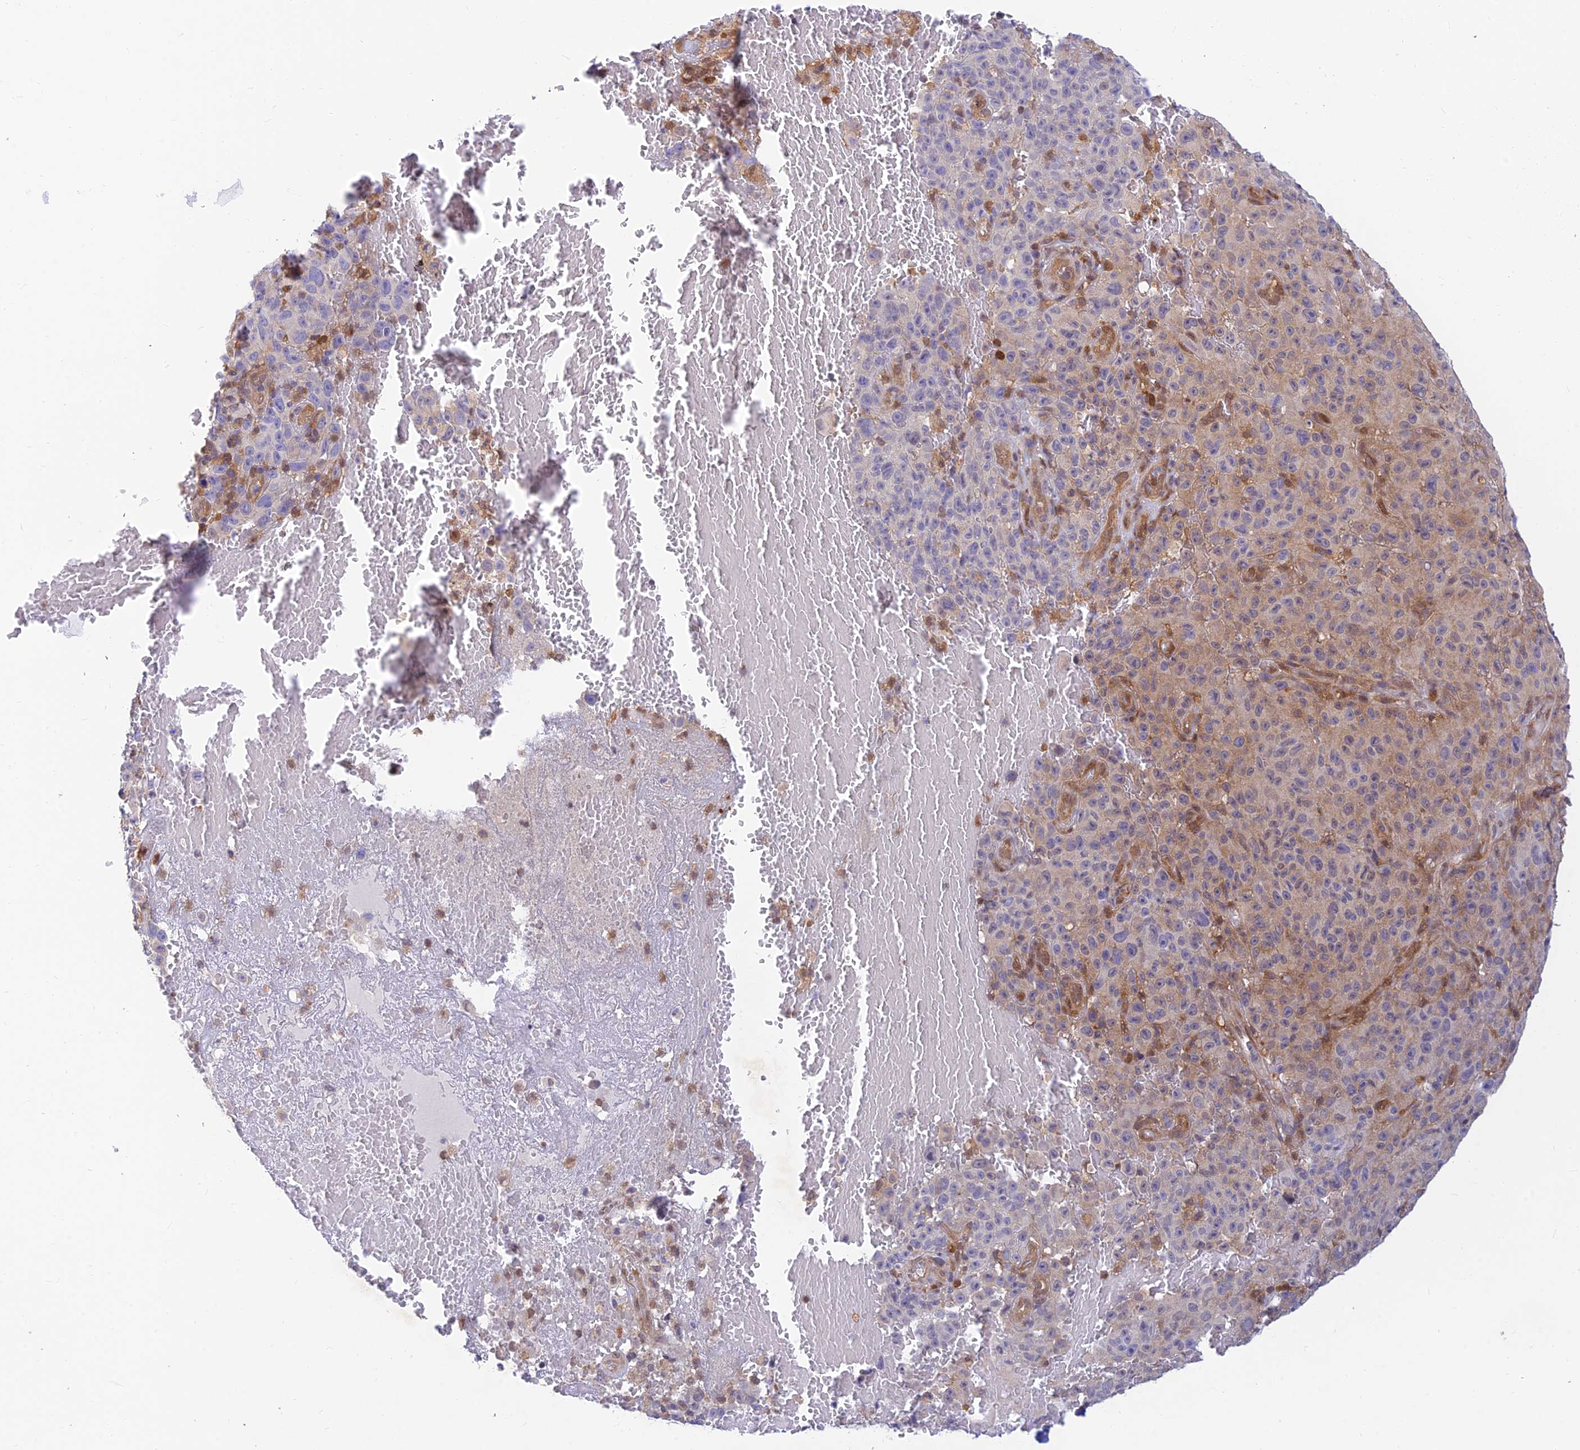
{"staining": {"intensity": "weak", "quantity": "25%-75%", "location": "cytoplasmic/membranous"}, "tissue": "melanoma", "cell_type": "Tumor cells", "image_type": "cancer", "snomed": [{"axis": "morphology", "description": "Malignant melanoma, NOS"}, {"axis": "topography", "description": "Skin"}], "caption": "Brown immunohistochemical staining in malignant melanoma reveals weak cytoplasmic/membranous staining in approximately 25%-75% of tumor cells.", "gene": "LYSMD2", "patient": {"sex": "female", "age": 82}}